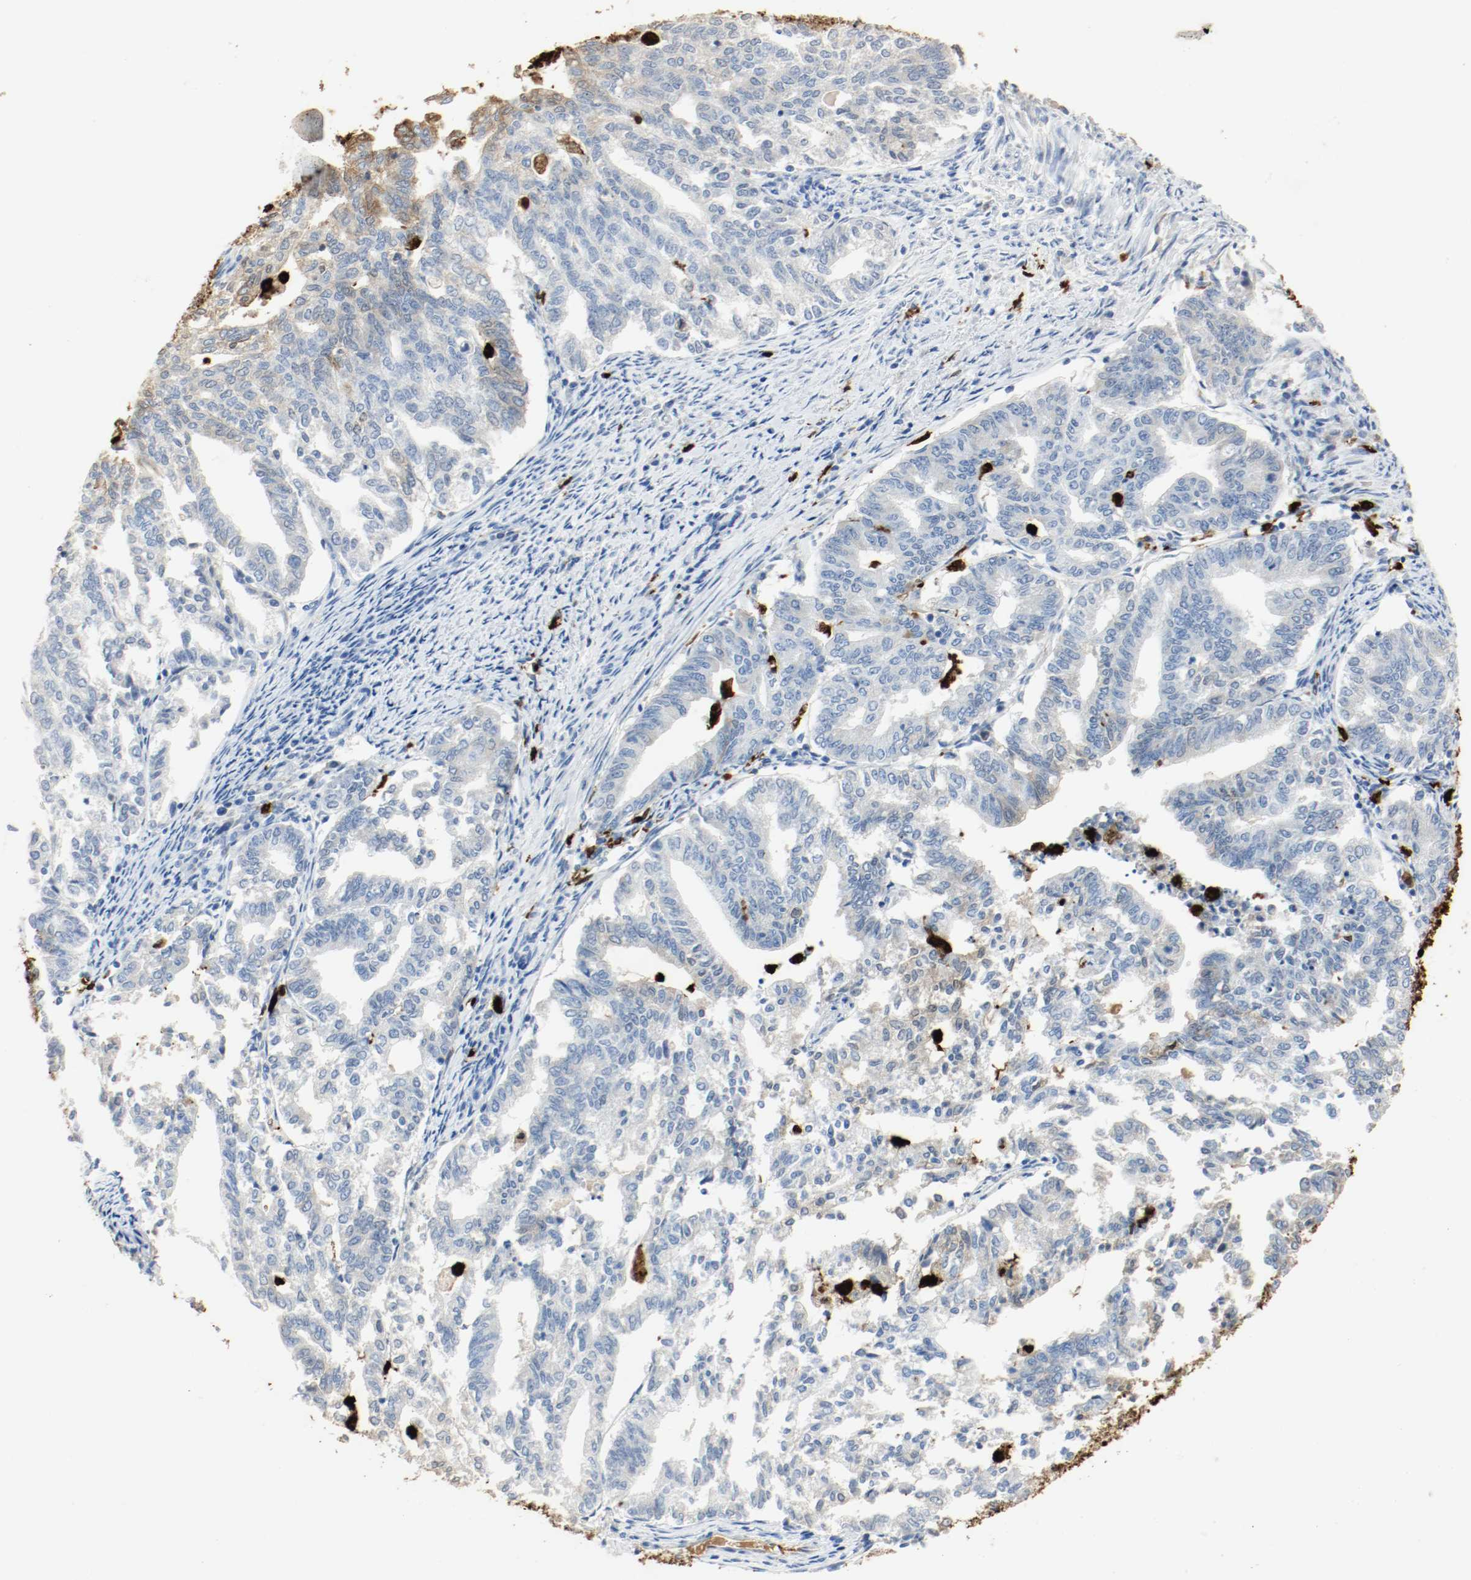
{"staining": {"intensity": "moderate", "quantity": "25%-75%", "location": "cytoplasmic/membranous"}, "tissue": "endometrial cancer", "cell_type": "Tumor cells", "image_type": "cancer", "snomed": [{"axis": "morphology", "description": "Adenocarcinoma, NOS"}, {"axis": "topography", "description": "Endometrium"}], "caption": "The immunohistochemical stain highlights moderate cytoplasmic/membranous positivity in tumor cells of endometrial cancer (adenocarcinoma) tissue.", "gene": "S100A9", "patient": {"sex": "female", "age": 79}}